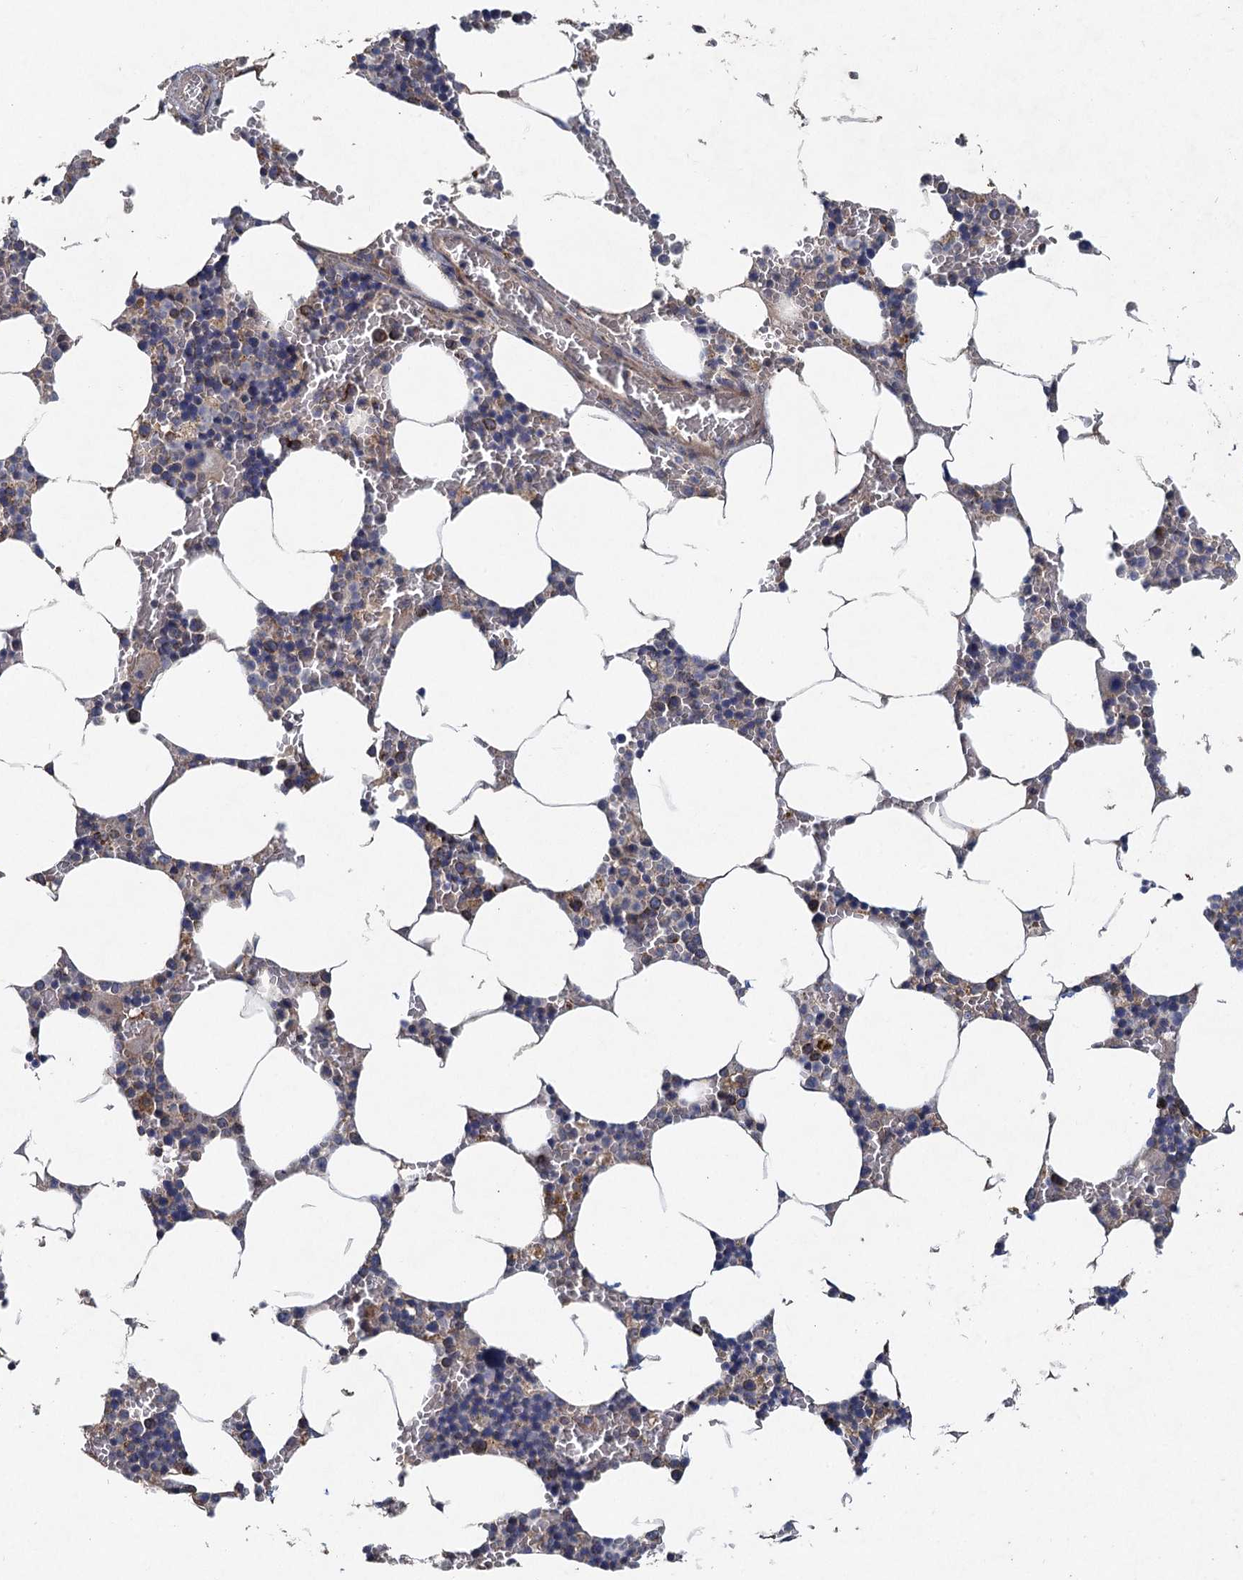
{"staining": {"intensity": "moderate", "quantity": "<25%", "location": "cytoplasmic/membranous"}, "tissue": "bone marrow", "cell_type": "Hematopoietic cells", "image_type": "normal", "snomed": [{"axis": "morphology", "description": "Normal tissue, NOS"}, {"axis": "topography", "description": "Bone marrow"}], "caption": "Human bone marrow stained with a brown dye reveals moderate cytoplasmic/membranous positive positivity in approximately <25% of hematopoietic cells.", "gene": "BCS1L", "patient": {"sex": "male", "age": 70}}